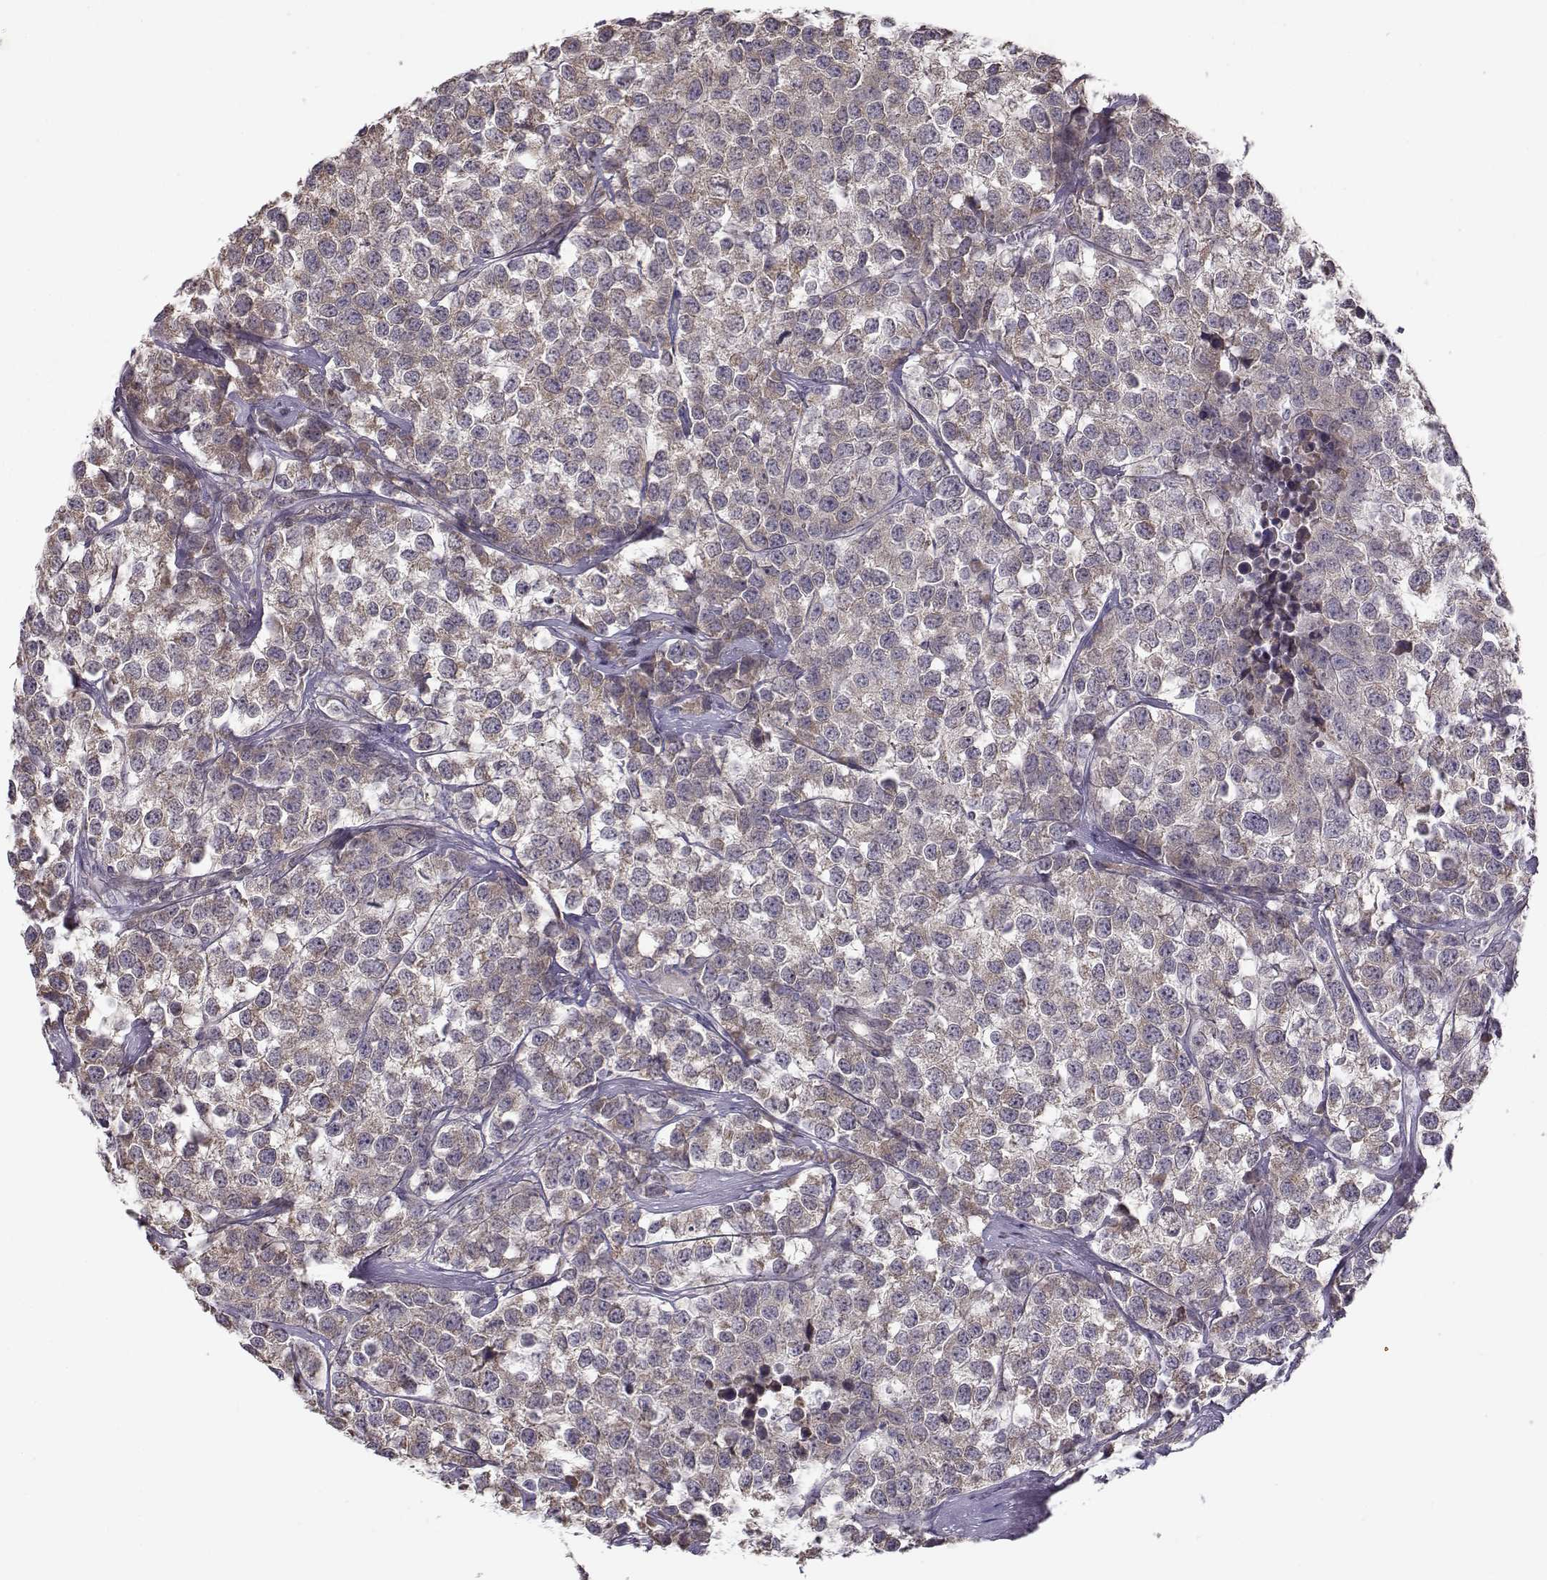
{"staining": {"intensity": "weak", "quantity": "<25%", "location": "cytoplasmic/membranous"}, "tissue": "testis cancer", "cell_type": "Tumor cells", "image_type": "cancer", "snomed": [{"axis": "morphology", "description": "Seminoma, NOS"}, {"axis": "topography", "description": "Testis"}], "caption": "The immunohistochemistry micrograph has no significant staining in tumor cells of seminoma (testis) tissue.", "gene": "ENTPD8", "patient": {"sex": "male", "age": 59}}